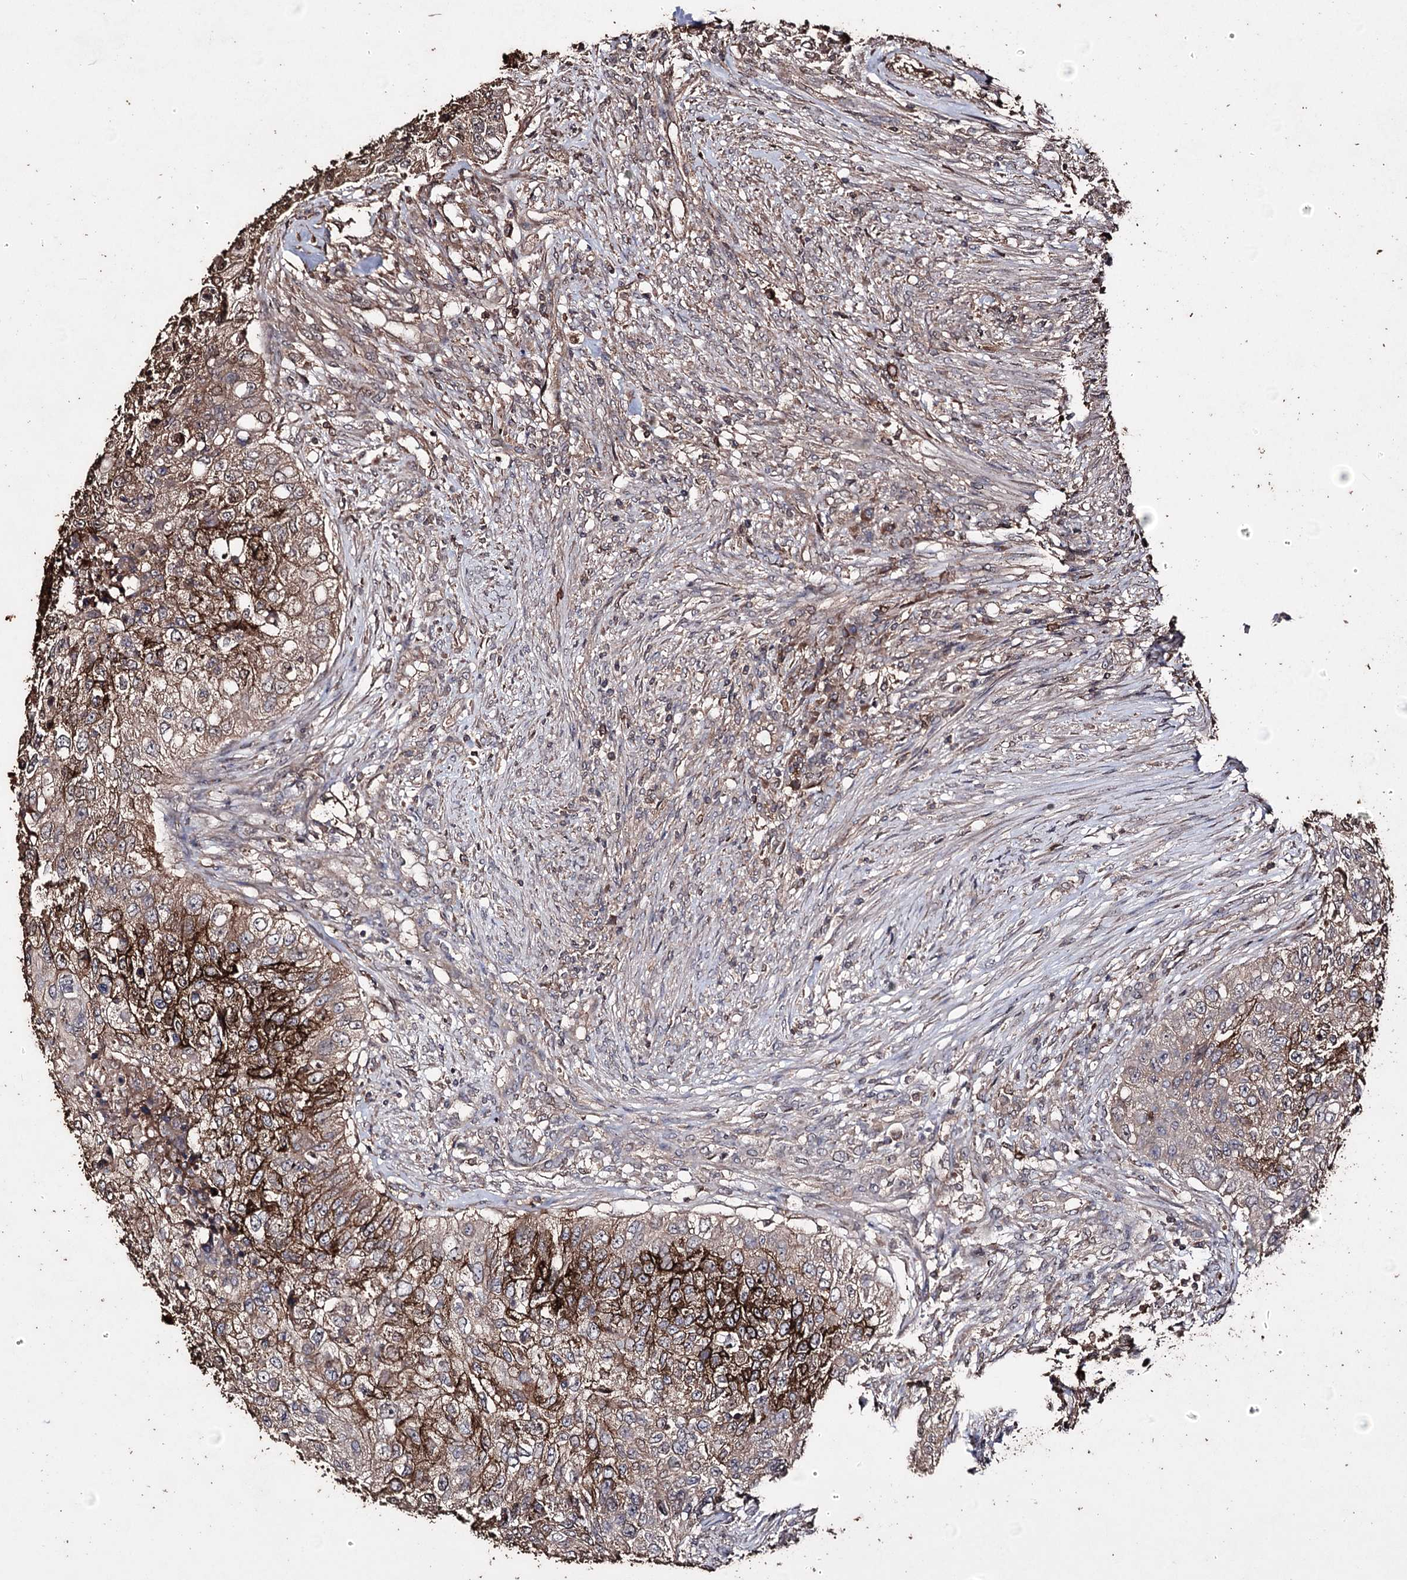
{"staining": {"intensity": "strong", "quantity": ">75%", "location": "cytoplasmic/membranous"}, "tissue": "urothelial cancer", "cell_type": "Tumor cells", "image_type": "cancer", "snomed": [{"axis": "morphology", "description": "Urothelial carcinoma, High grade"}, {"axis": "topography", "description": "Urinary bladder"}], "caption": "High-power microscopy captured an IHC photomicrograph of high-grade urothelial carcinoma, revealing strong cytoplasmic/membranous positivity in approximately >75% of tumor cells.", "gene": "ZNF662", "patient": {"sex": "female", "age": 60}}